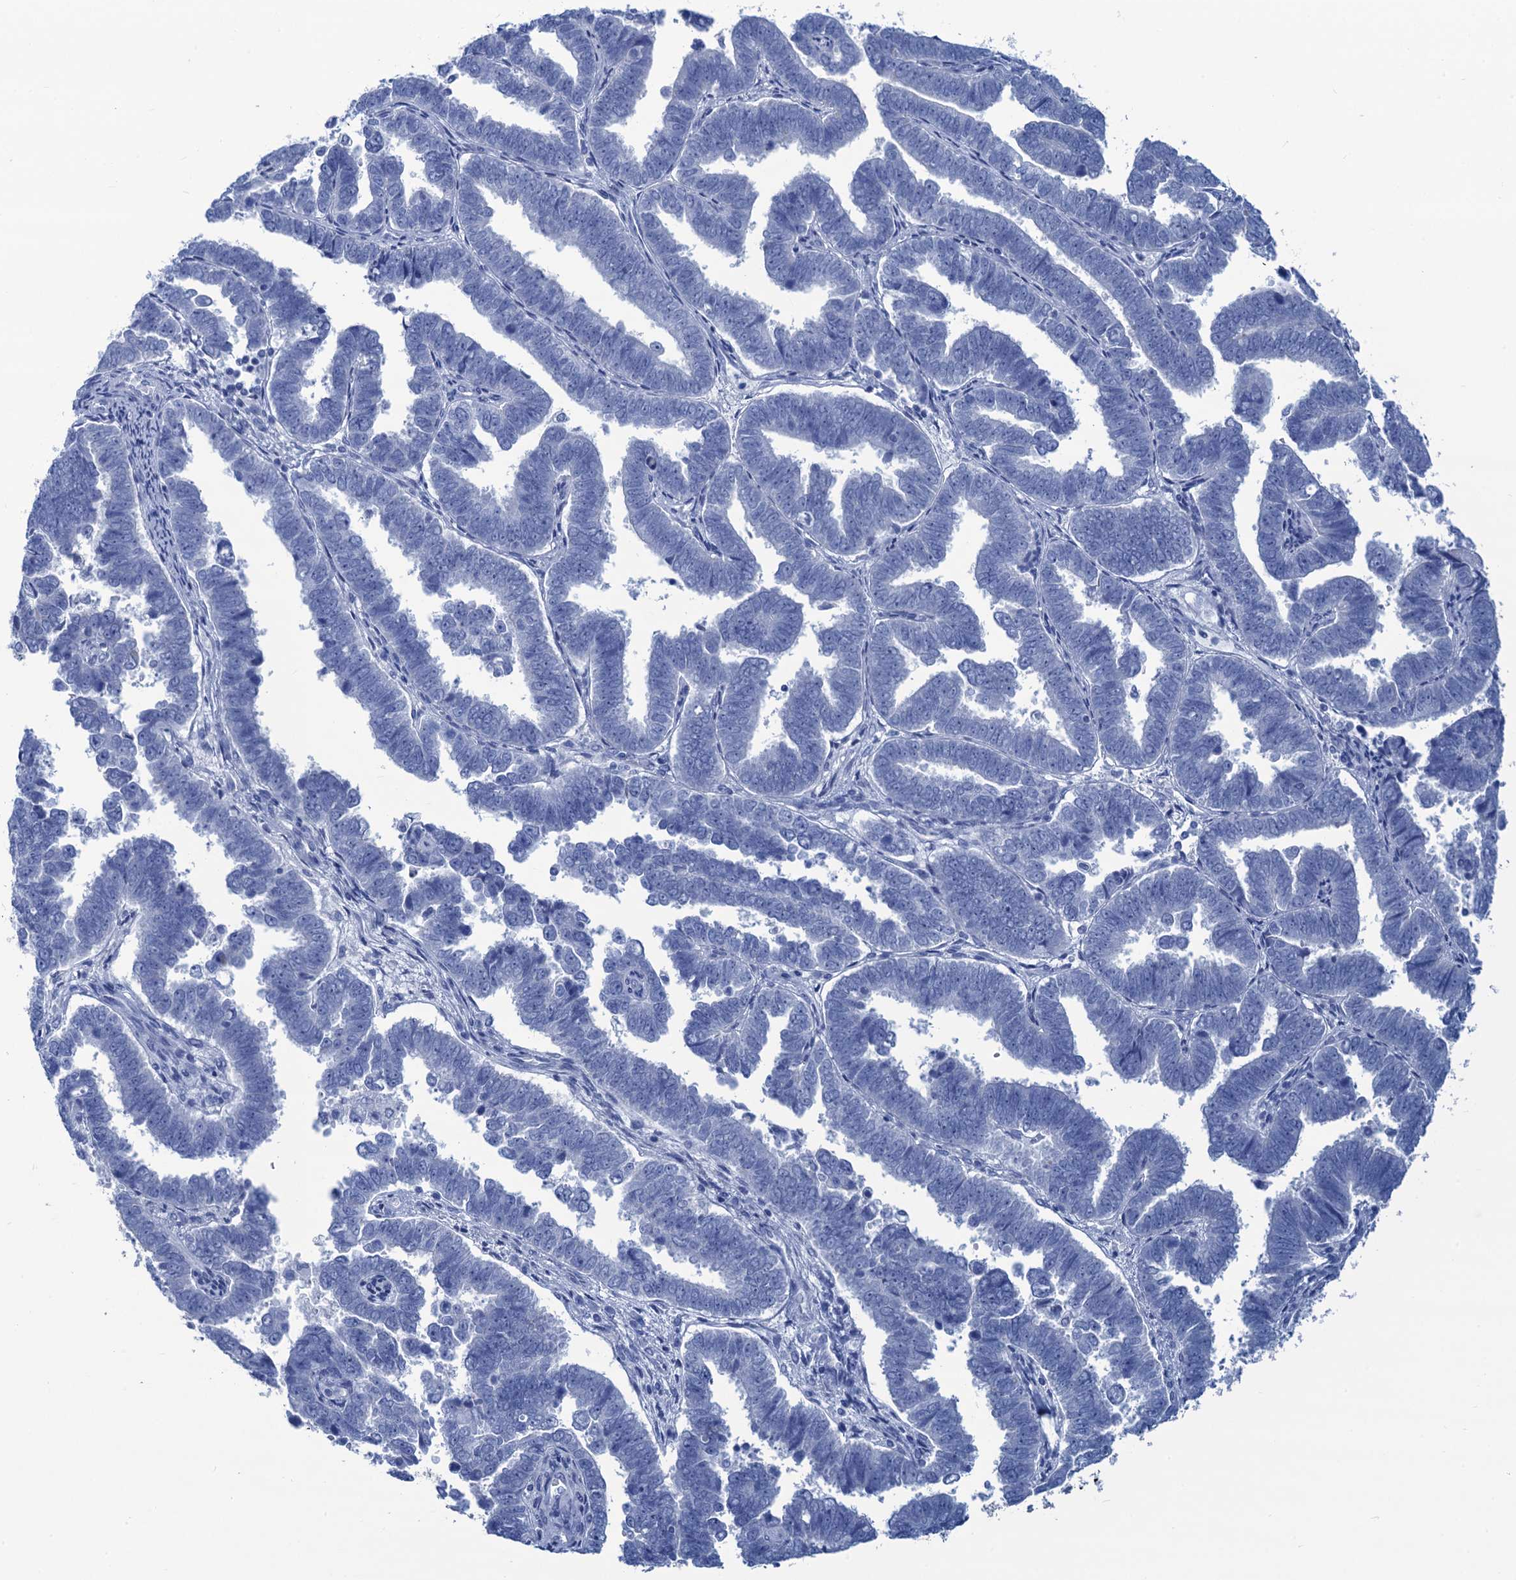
{"staining": {"intensity": "negative", "quantity": "none", "location": "none"}, "tissue": "endometrial cancer", "cell_type": "Tumor cells", "image_type": "cancer", "snomed": [{"axis": "morphology", "description": "Adenocarcinoma, NOS"}, {"axis": "topography", "description": "Endometrium"}], "caption": "Histopathology image shows no protein positivity in tumor cells of adenocarcinoma (endometrial) tissue. (DAB immunohistochemistry visualized using brightfield microscopy, high magnification).", "gene": "CABYR", "patient": {"sex": "female", "age": 75}}